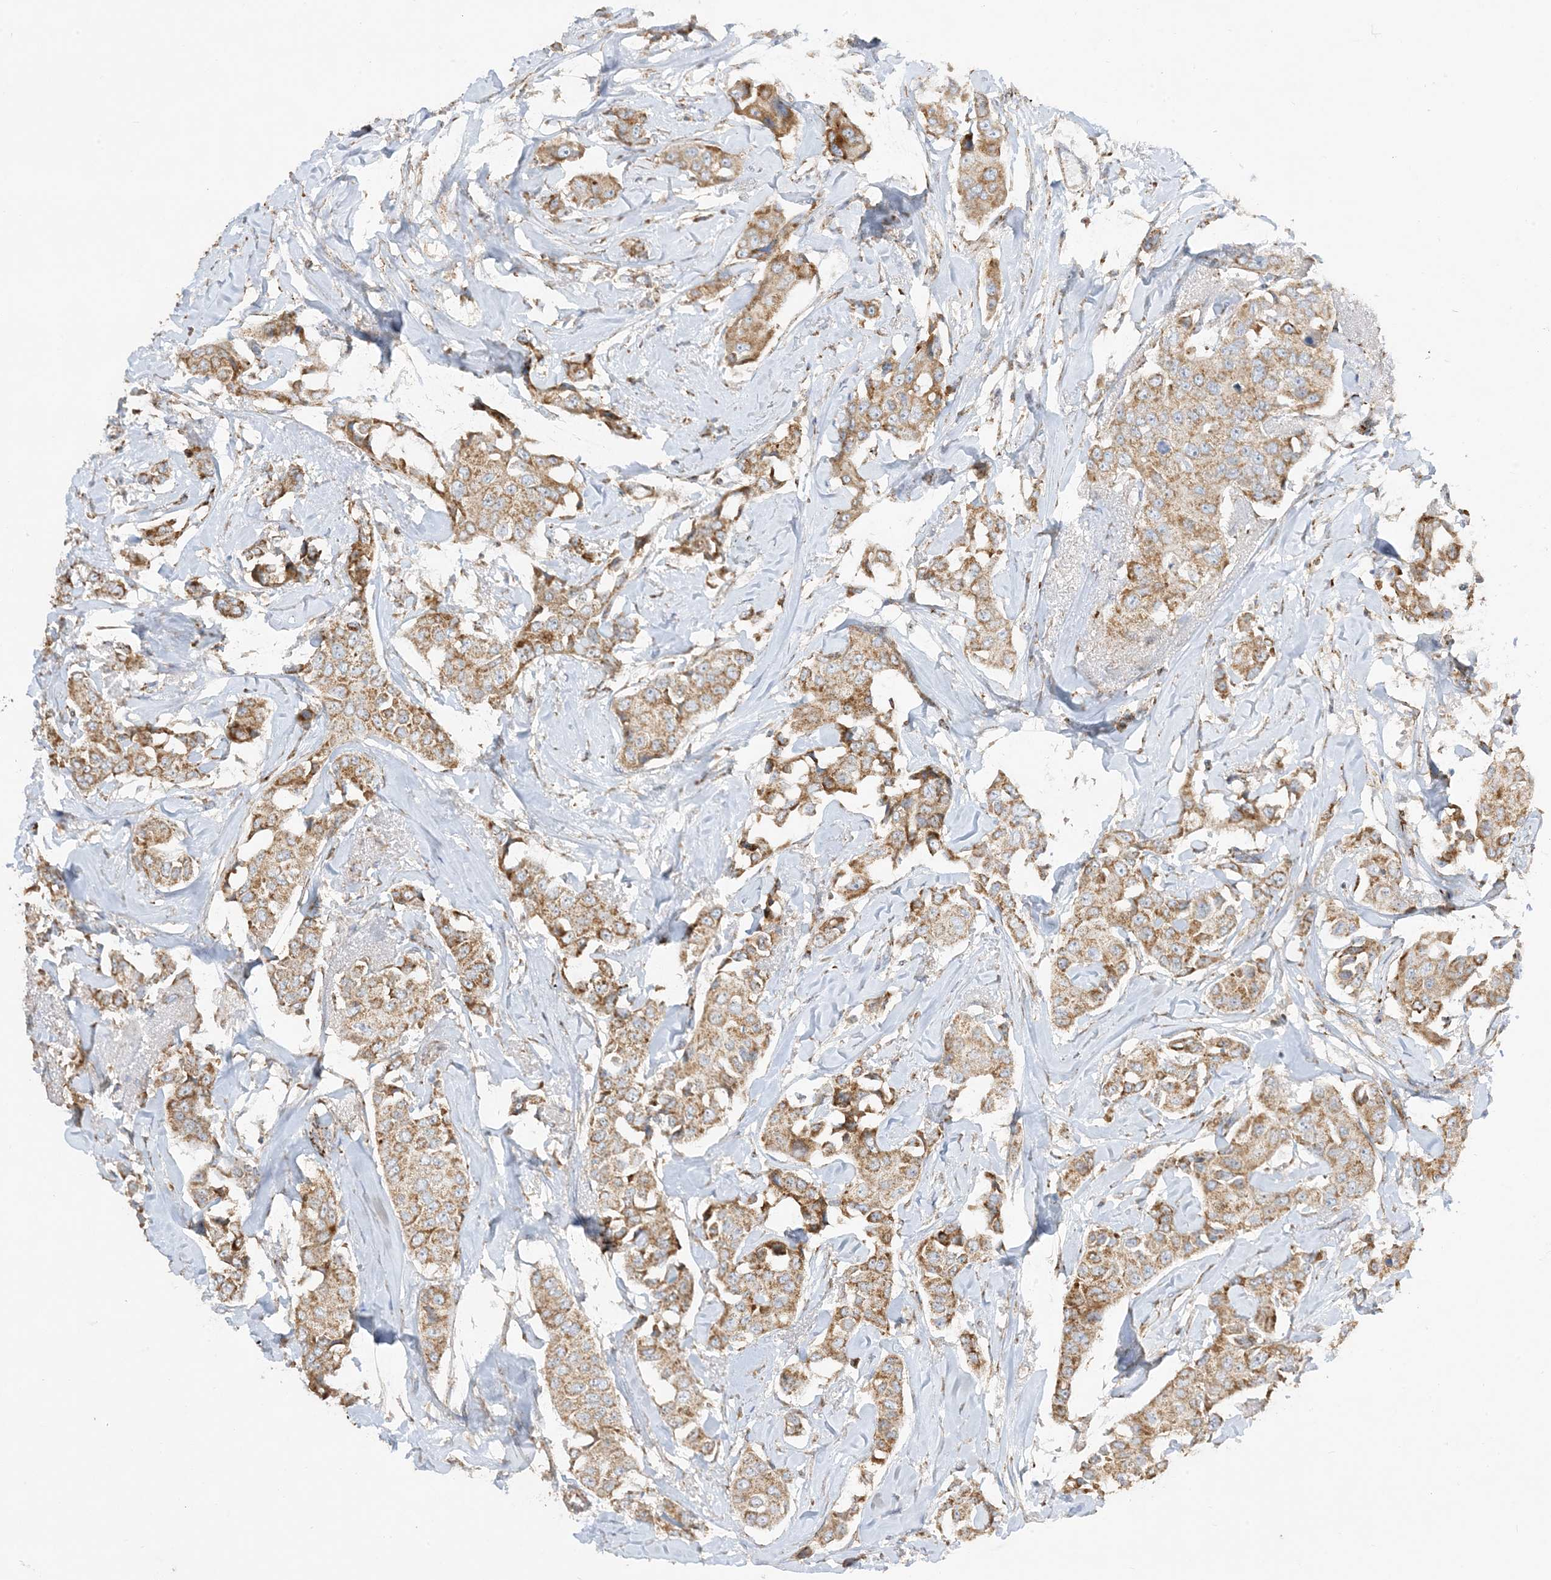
{"staining": {"intensity": "moderate", "quantity": ">75%", "location": "cytoplasmic/membranous"}, "tissue": "breast cancer", "cell_type": "Tumor cells", "image_type": "cancer", "snomed": [{"axis": "morphology", "description": "Duct carcinoma"}, {"axis": "topography", "description": "Breast"}], "caption": "A high-resolution histopathology image shows immunohistochemistry staining of breast cancer, which shows moderate cytoplasmic/membranous staining in about >75% of tumor cells.", "gene": "NDUFAF3", "patient": {"sex": "female", "age": 80}}